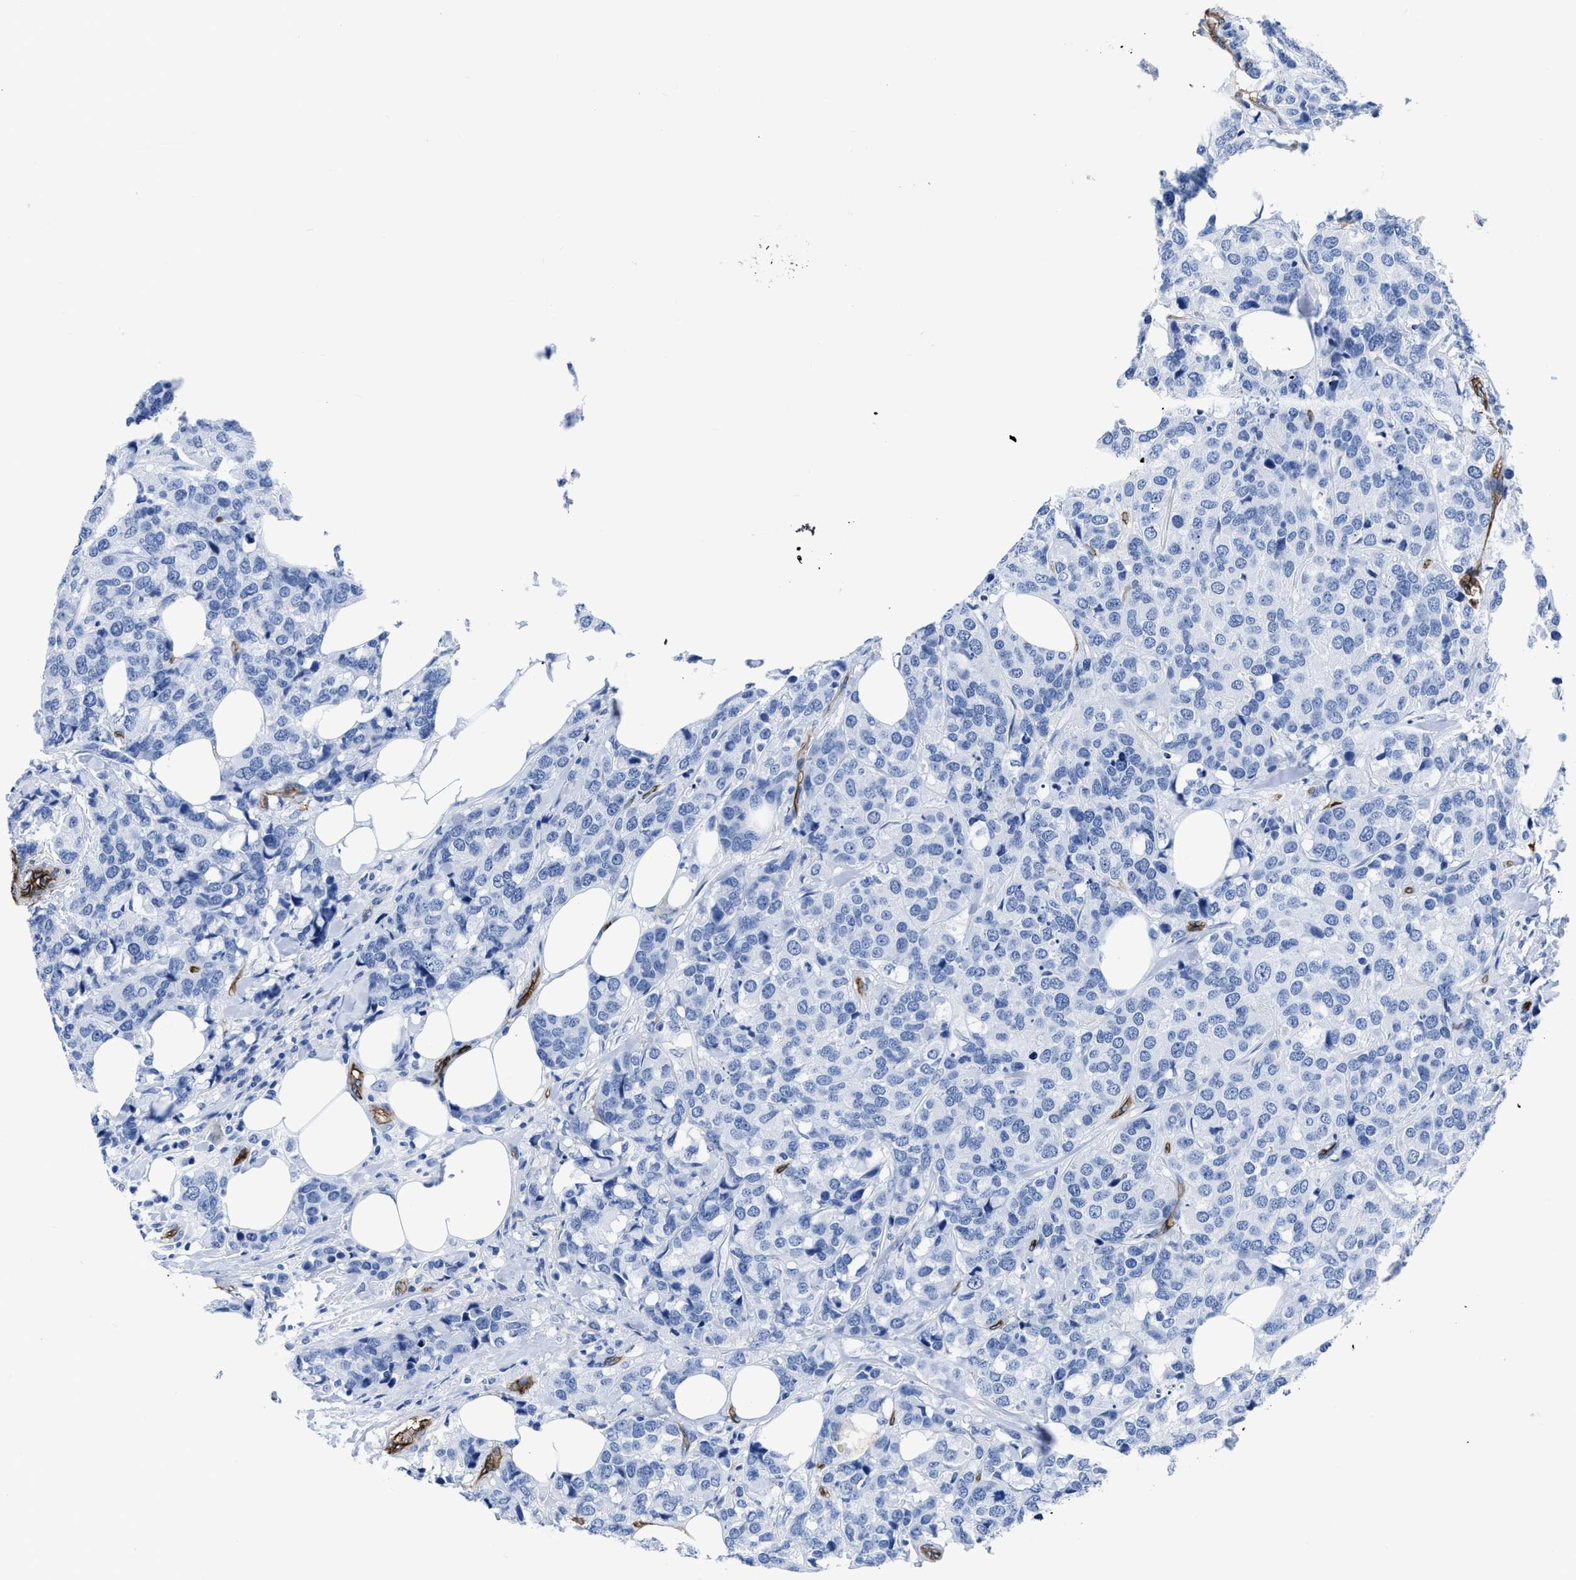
{"staining": {"intensity": "negative", "quantity": "none", "location": "none"}, "tissue": "breast cancer", "cell_type": "Tumor cells", "image_type": "cancer", "snomed": [{"axis": "morphology", "description": "Lobular carcinoma"}, {"axis": "topography", "description": "Breast"}], "caption": "Human breast cancer (lobular carcinoma) stained for a protein using immunohistochemistry reveals no expression in tumor cells.", "gene": "AQP1", "patient": {"sex": "female", "age": 59}}